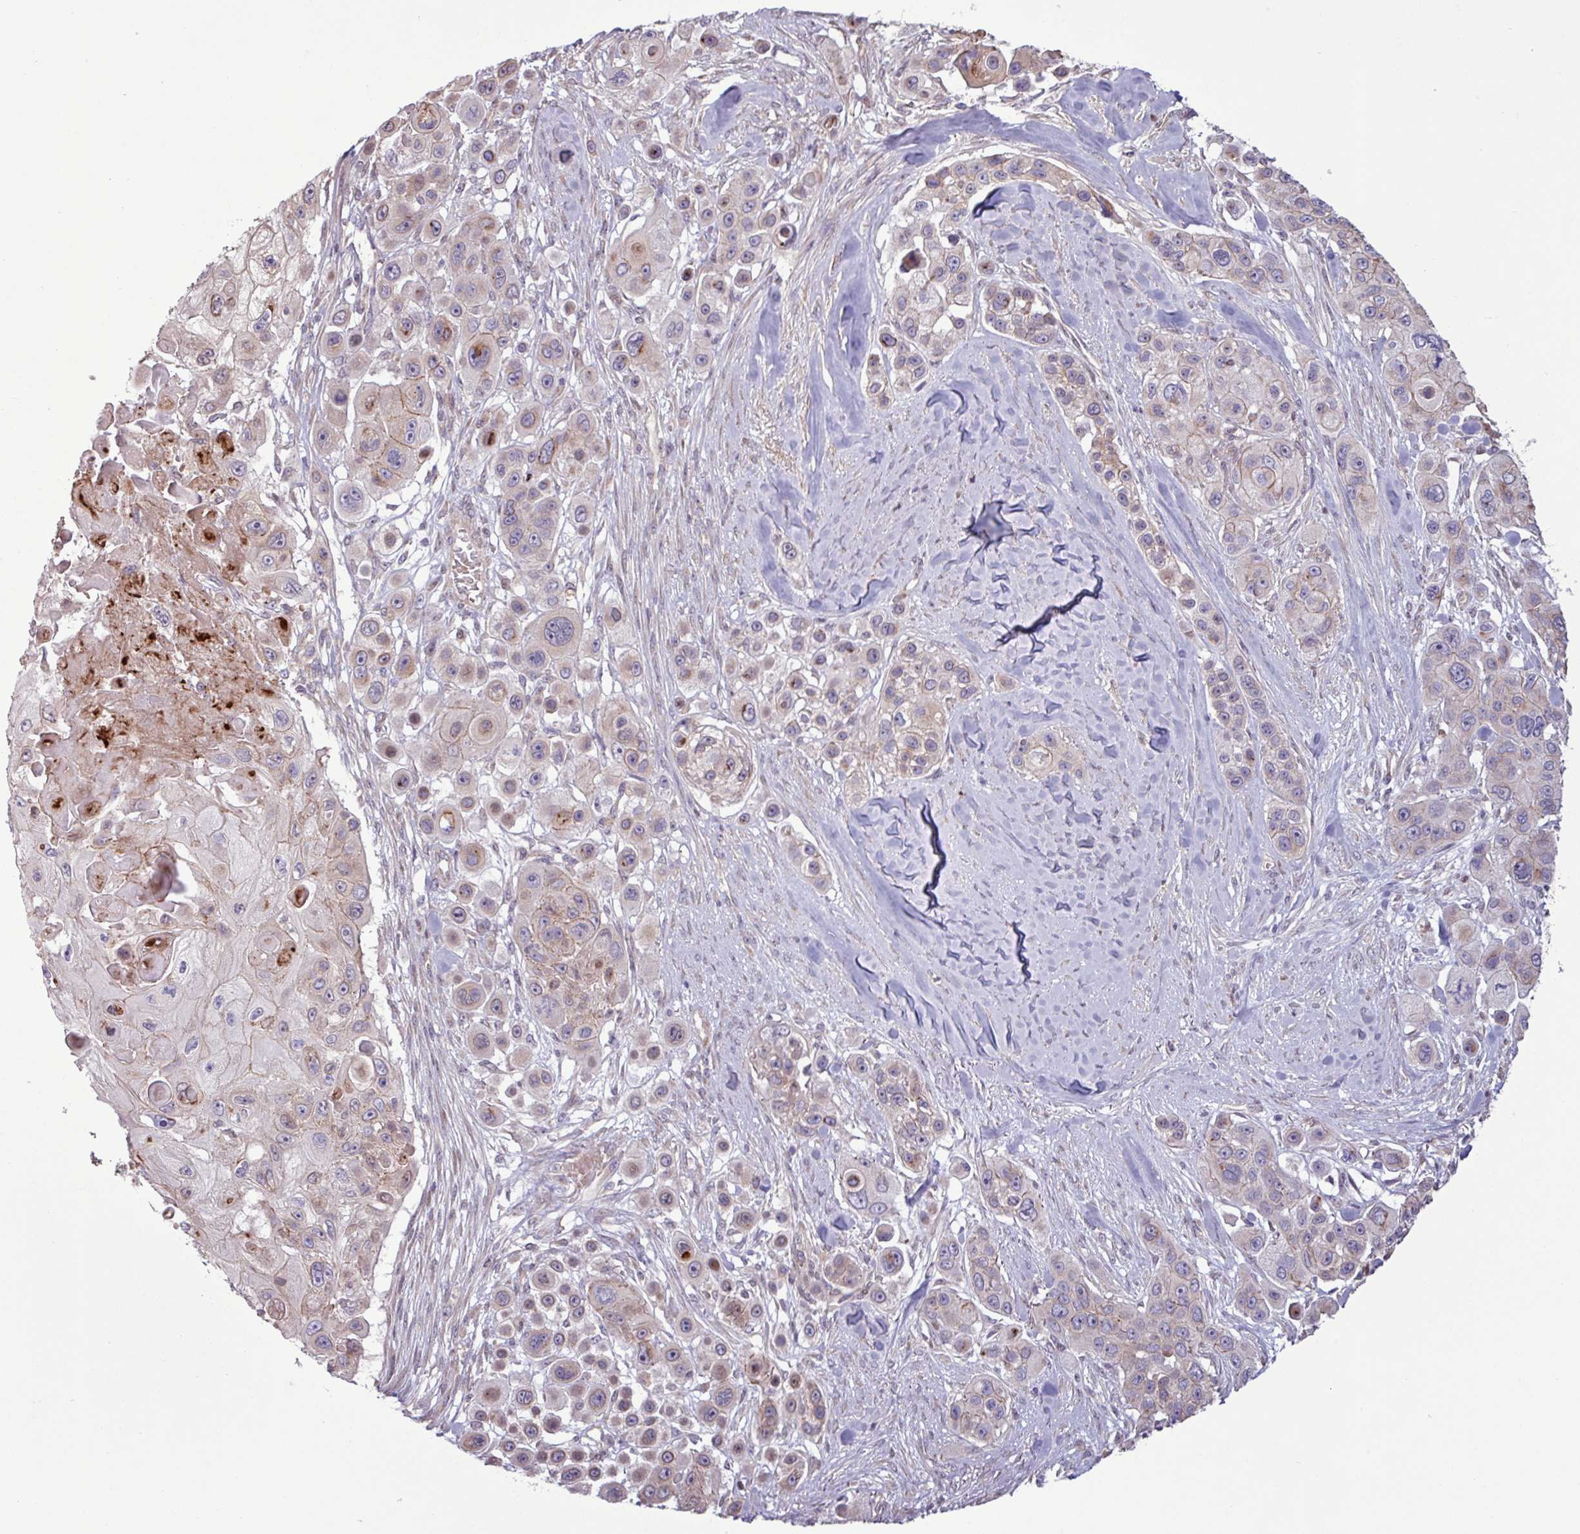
{"staining": {"intensity": "moderate", "quantity": "<25%", "location": "cytoplasmic/membranous"}, "tissue": "skin cancer", "cell_type": "Tumor cells", "image_type": "cancer", "snomed": [{"axis": "morphology", "description": "Squamous cell carcinoma, NOS"}, {"axis": "topography", "description": "Skin"}], "caption": "Tumor cells exhibit moderate cytoplasmic/membranous staining in about <25% of cells in squamous cell carcinoma (skin).", "gene": "PDPR", "patient": {"sex": "male", "age": 67}}